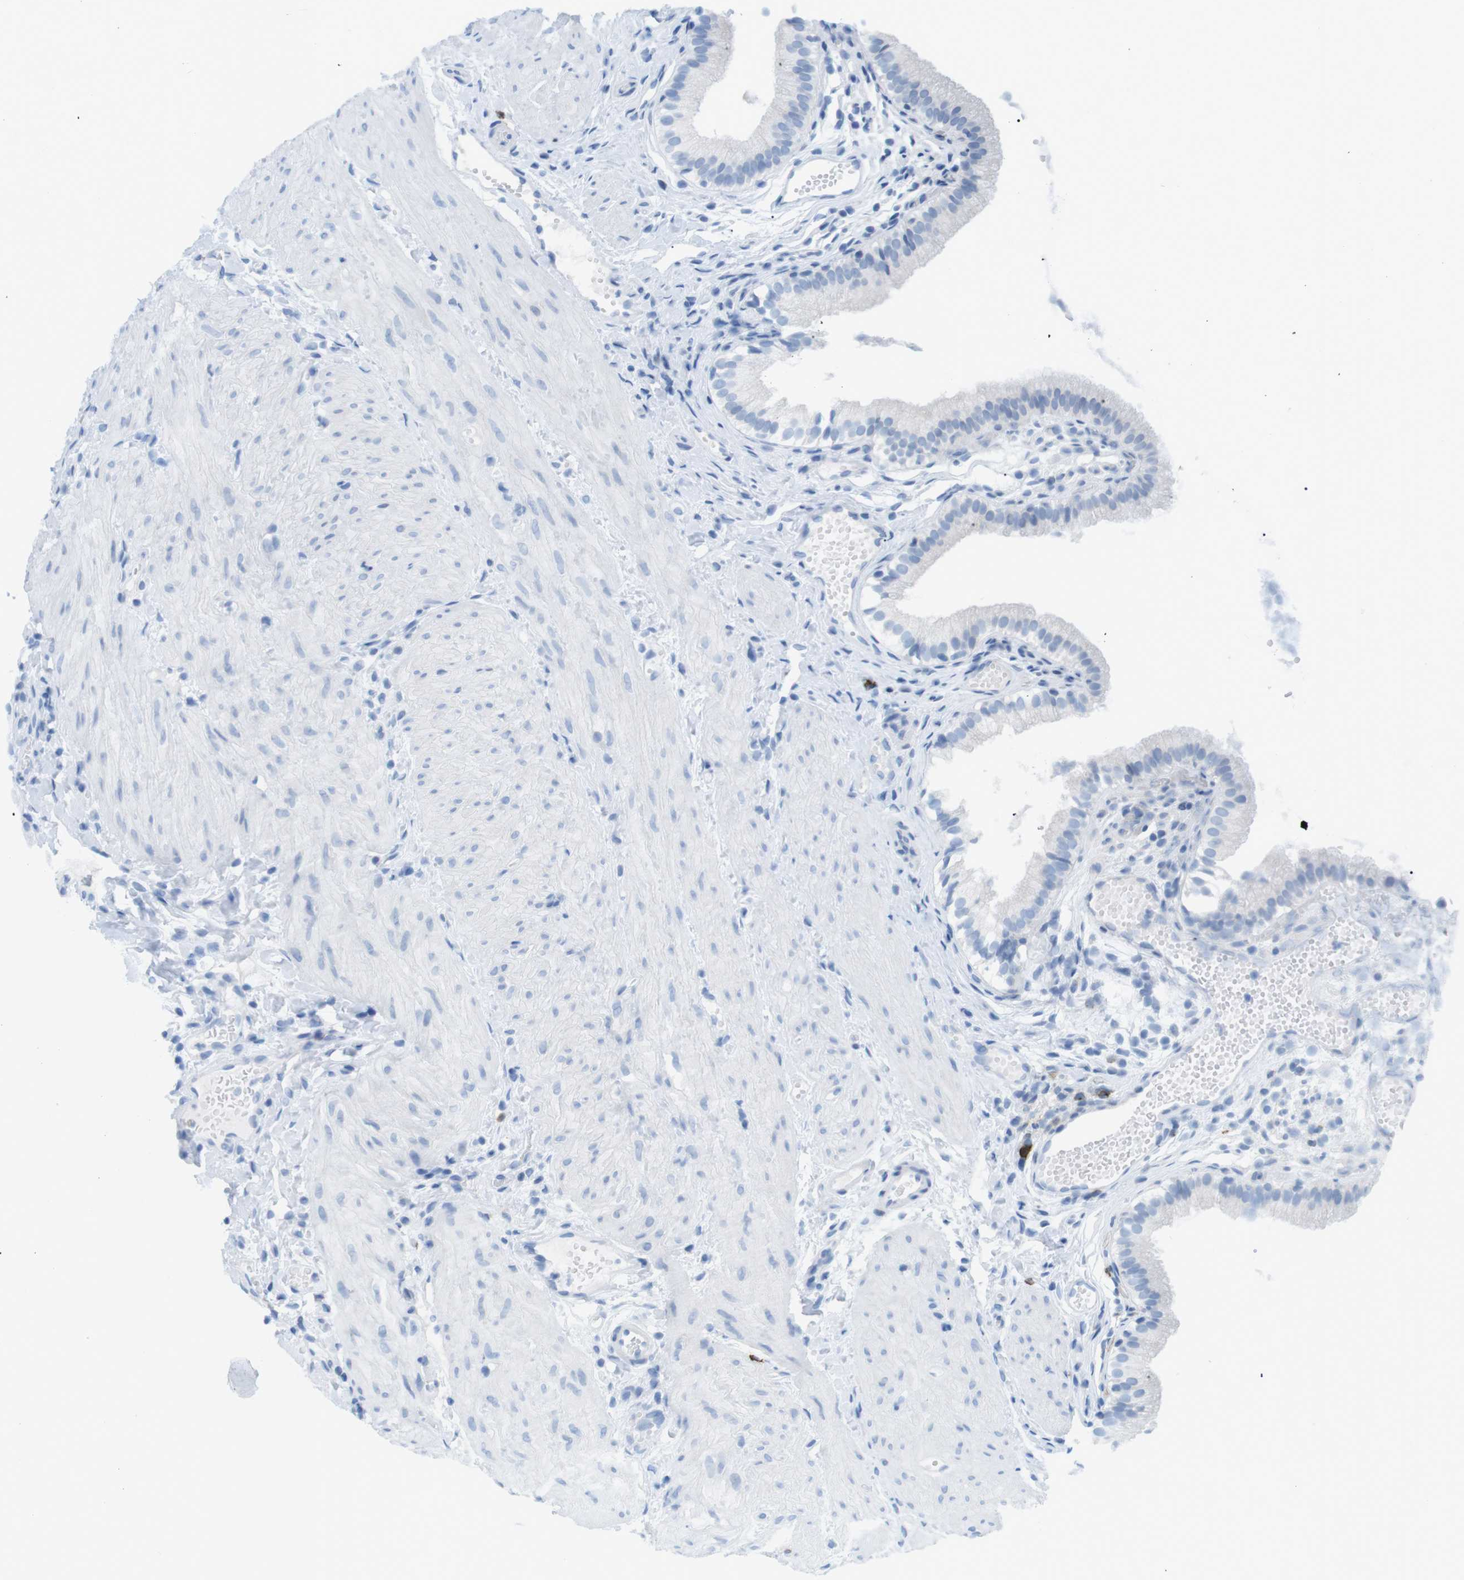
{"staining": {"intensity": "negative", "quantity": "none", "location": "none"}, "tissue": "gallbladder", "cell_type": "Glandular cells", "image_type": "normal", "snomed": [{"axis": "morphology", "description": "Normal tissue, NOS"}, {"axis": "topography", "description": "Gallbladder"}], "caption": "The micrograph reveals no staining of glandular cells in normal gallbladder. (Stains: DAB (3,3'-diaminobenzidine) immunohistochemistry with hematoxylin counter stain, Microscopy: brightfield microscopy at high magnification).", "gene": "TNFRSF4", "patient": {"sex": "female", "age": 26}}